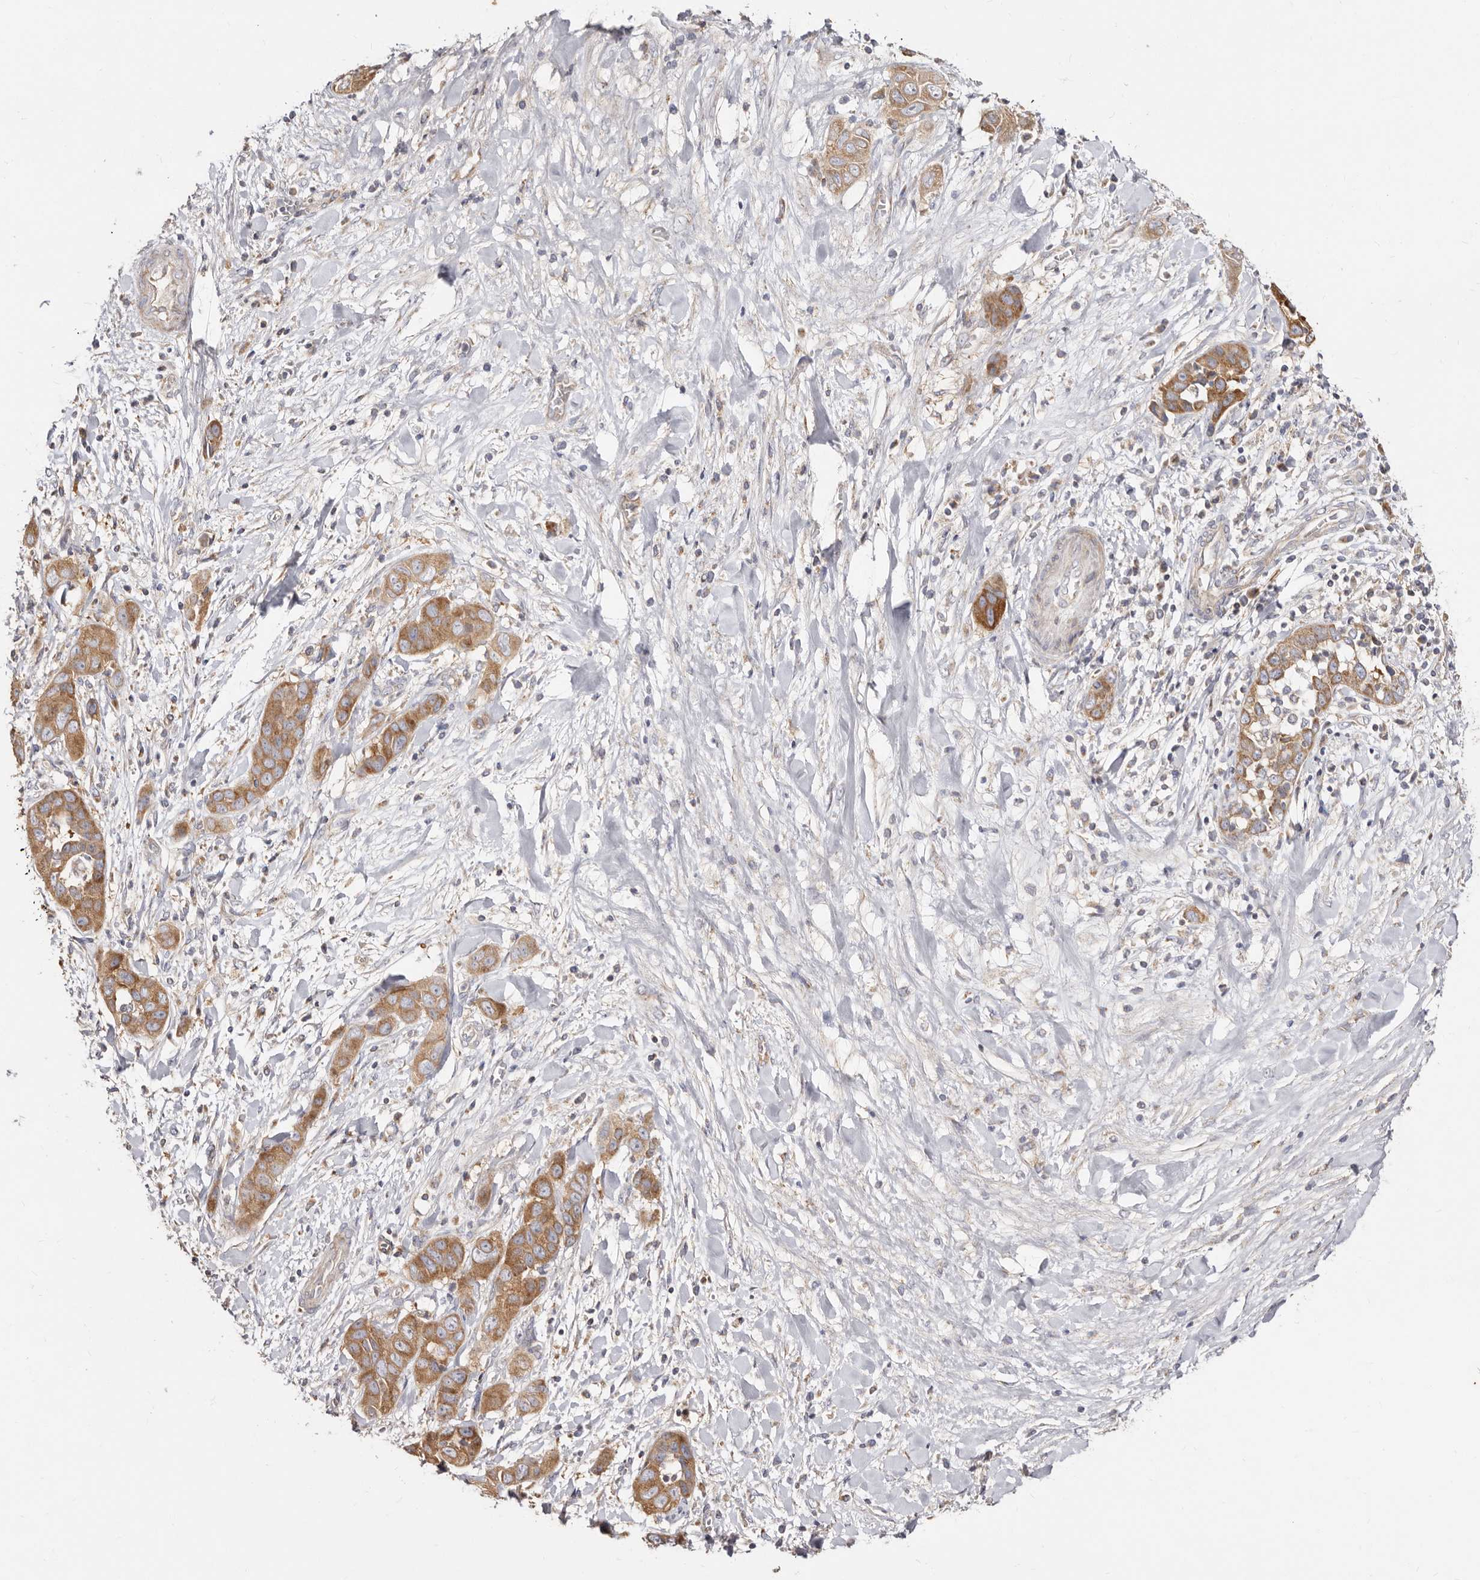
{"staining": {"intensity": "moderate", "quantity": ">75%", "location": "cytoplasmic/membranous"}, "tissue": "liver cancer", "cell_type": "Tumor cells", "image_type": "cancer", "snomed": [{"axis": "morphology", "description": "Cholangiocarcinoma"}, {"axis": "topography", "description": "Liver"}], "caption": "IHC image of human liver cancer stained for a protein (brown), which demonstrates medium levels of moderate cytoplasmic/membranous staining in about >75% of tumor cells.", "gene": "BAIAP2L1", "patient": {"sex": "female", "age": 52}}